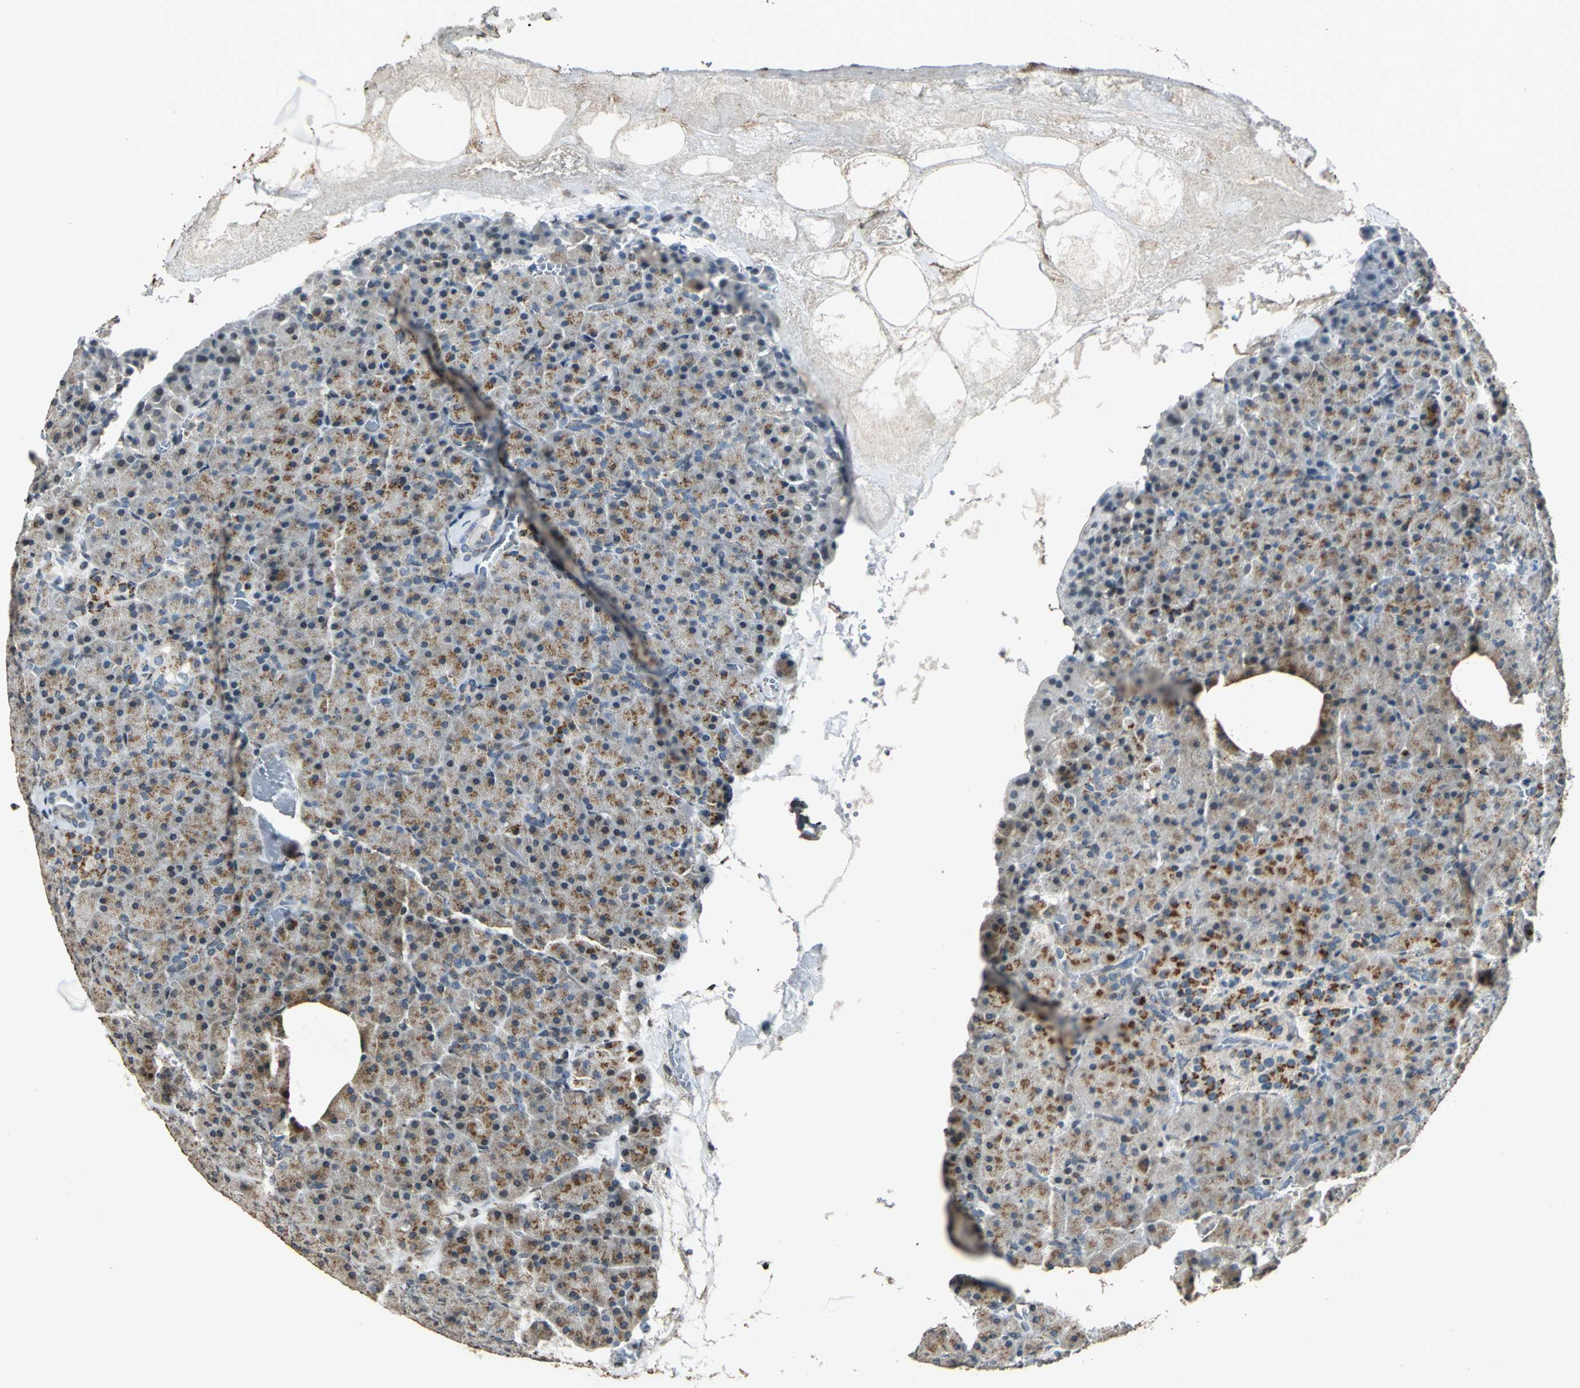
{"staining": {"intensity": "moderate", "quantity": ">75%", "location": "cytoplasmic/membranous"}, "tissue": "carcinoid", "cell_type": "Tumor cells", "image_type": "cancer", "snomed": [{"axis": "morphology", "description": "Normal tissue, NOS"}, {"axis": "morphology", "description": "Carcinoid, malignant, NOS"}, {"axis": "topography", "description": "Pancreas"}], "caption": "Immunohistochemical staining of malignant carcinoid demonstrates moderate cytoplasmic/membranous protein expression in about >75% of tumor cells.", "gene": "TMEM115", "patient": {"sex": "female", "age": 35}}